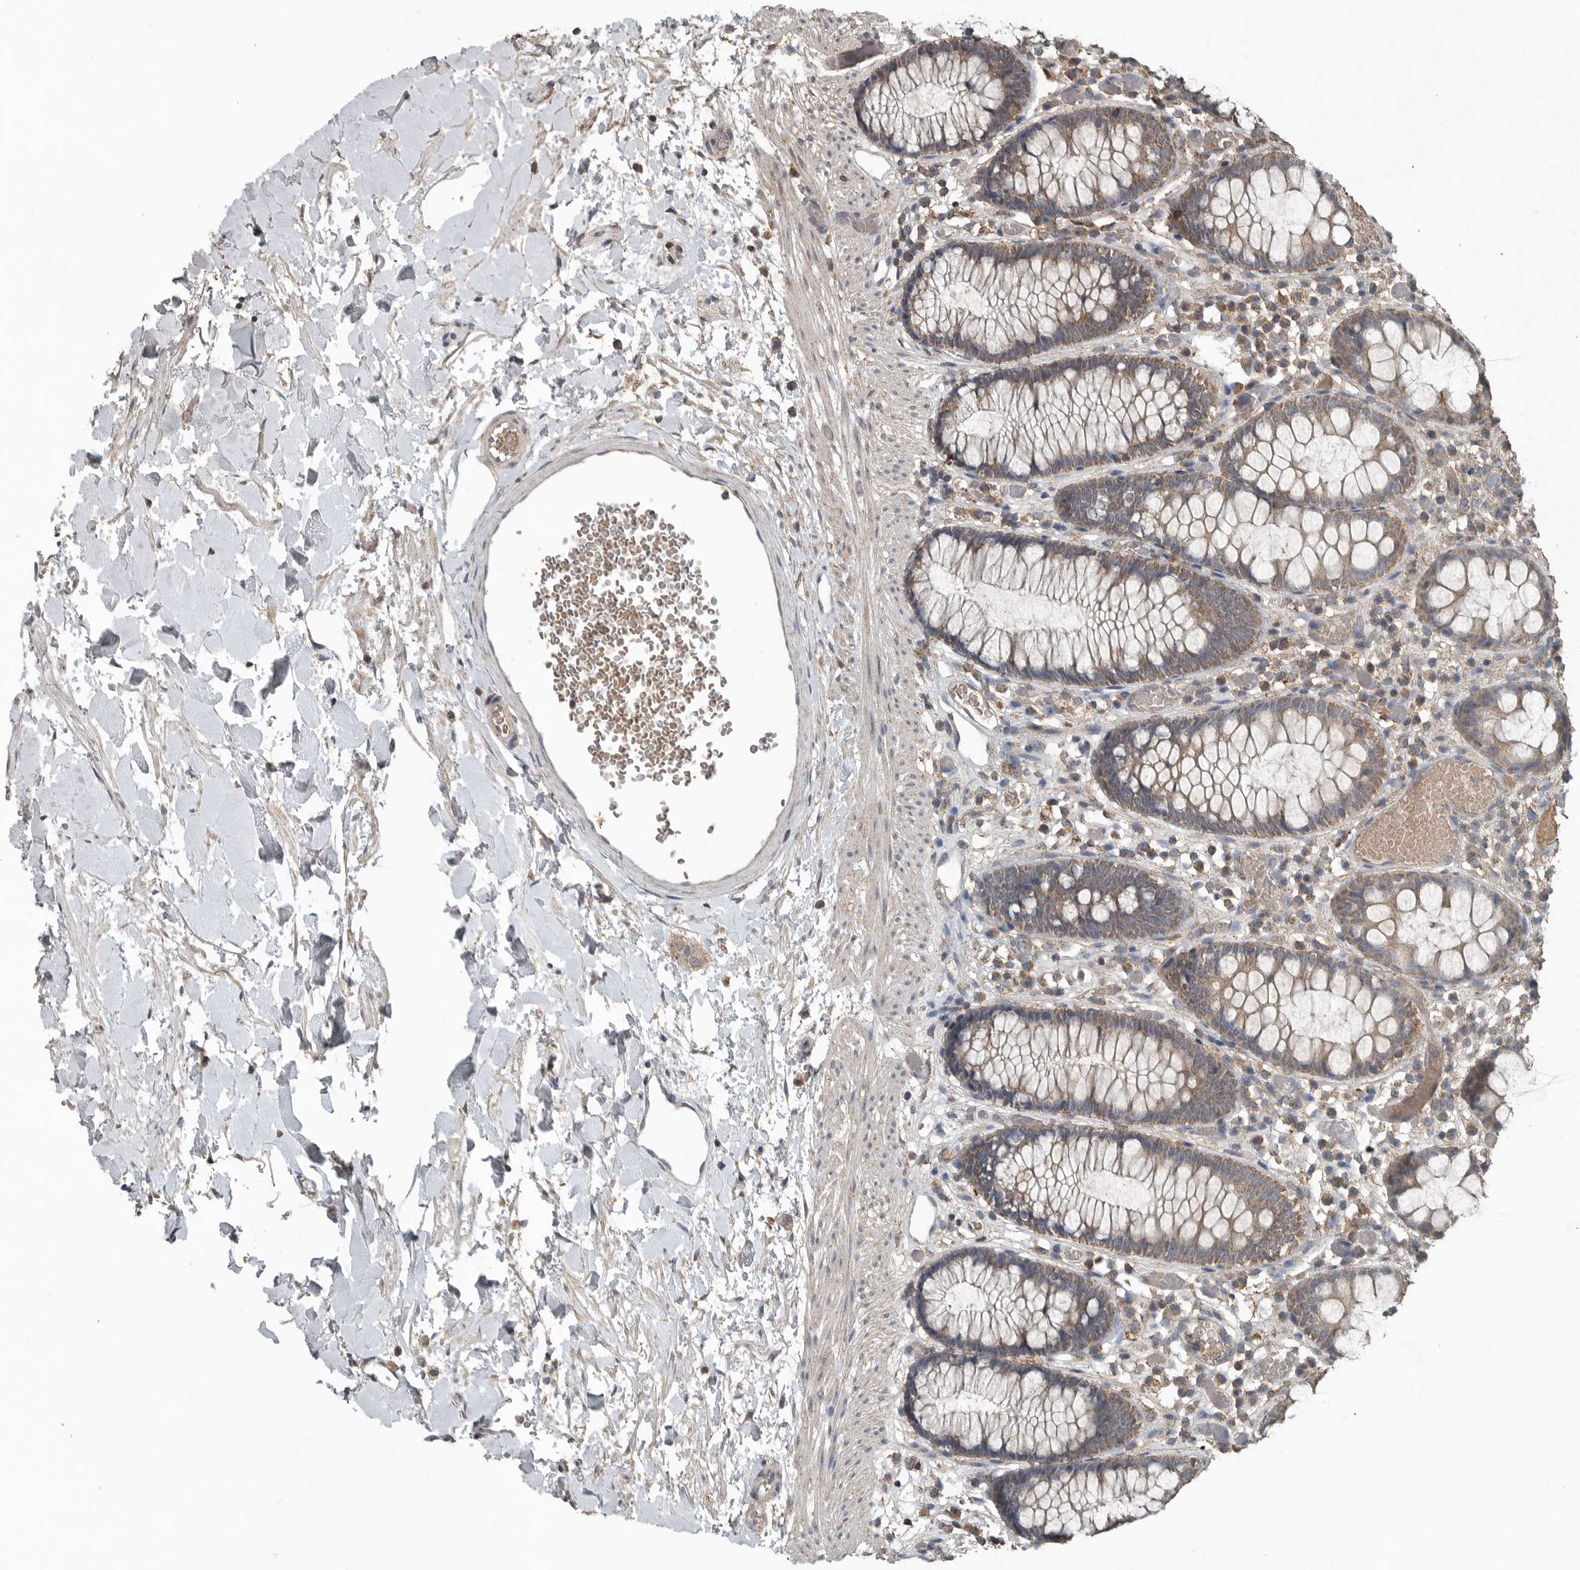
{"staining": {"intensity": "negative", "quantity": "none", "location": "none"}, "tissue": "colon", "cell_type": "Endothelial cells", "image_type": "normal", "snomed": [{"axis": "morphology", "description": "Normal tissue, NOS"}, {"axis": "topography", "description": "Colon"}], "caption": "Unremarkable colon was stained to show a protein in brown. There is no significant staining in endothelial cells. Nuclei are stained in blue.", "gene": "IL6ST", "patient": {"sex": "male", "age": 14}}